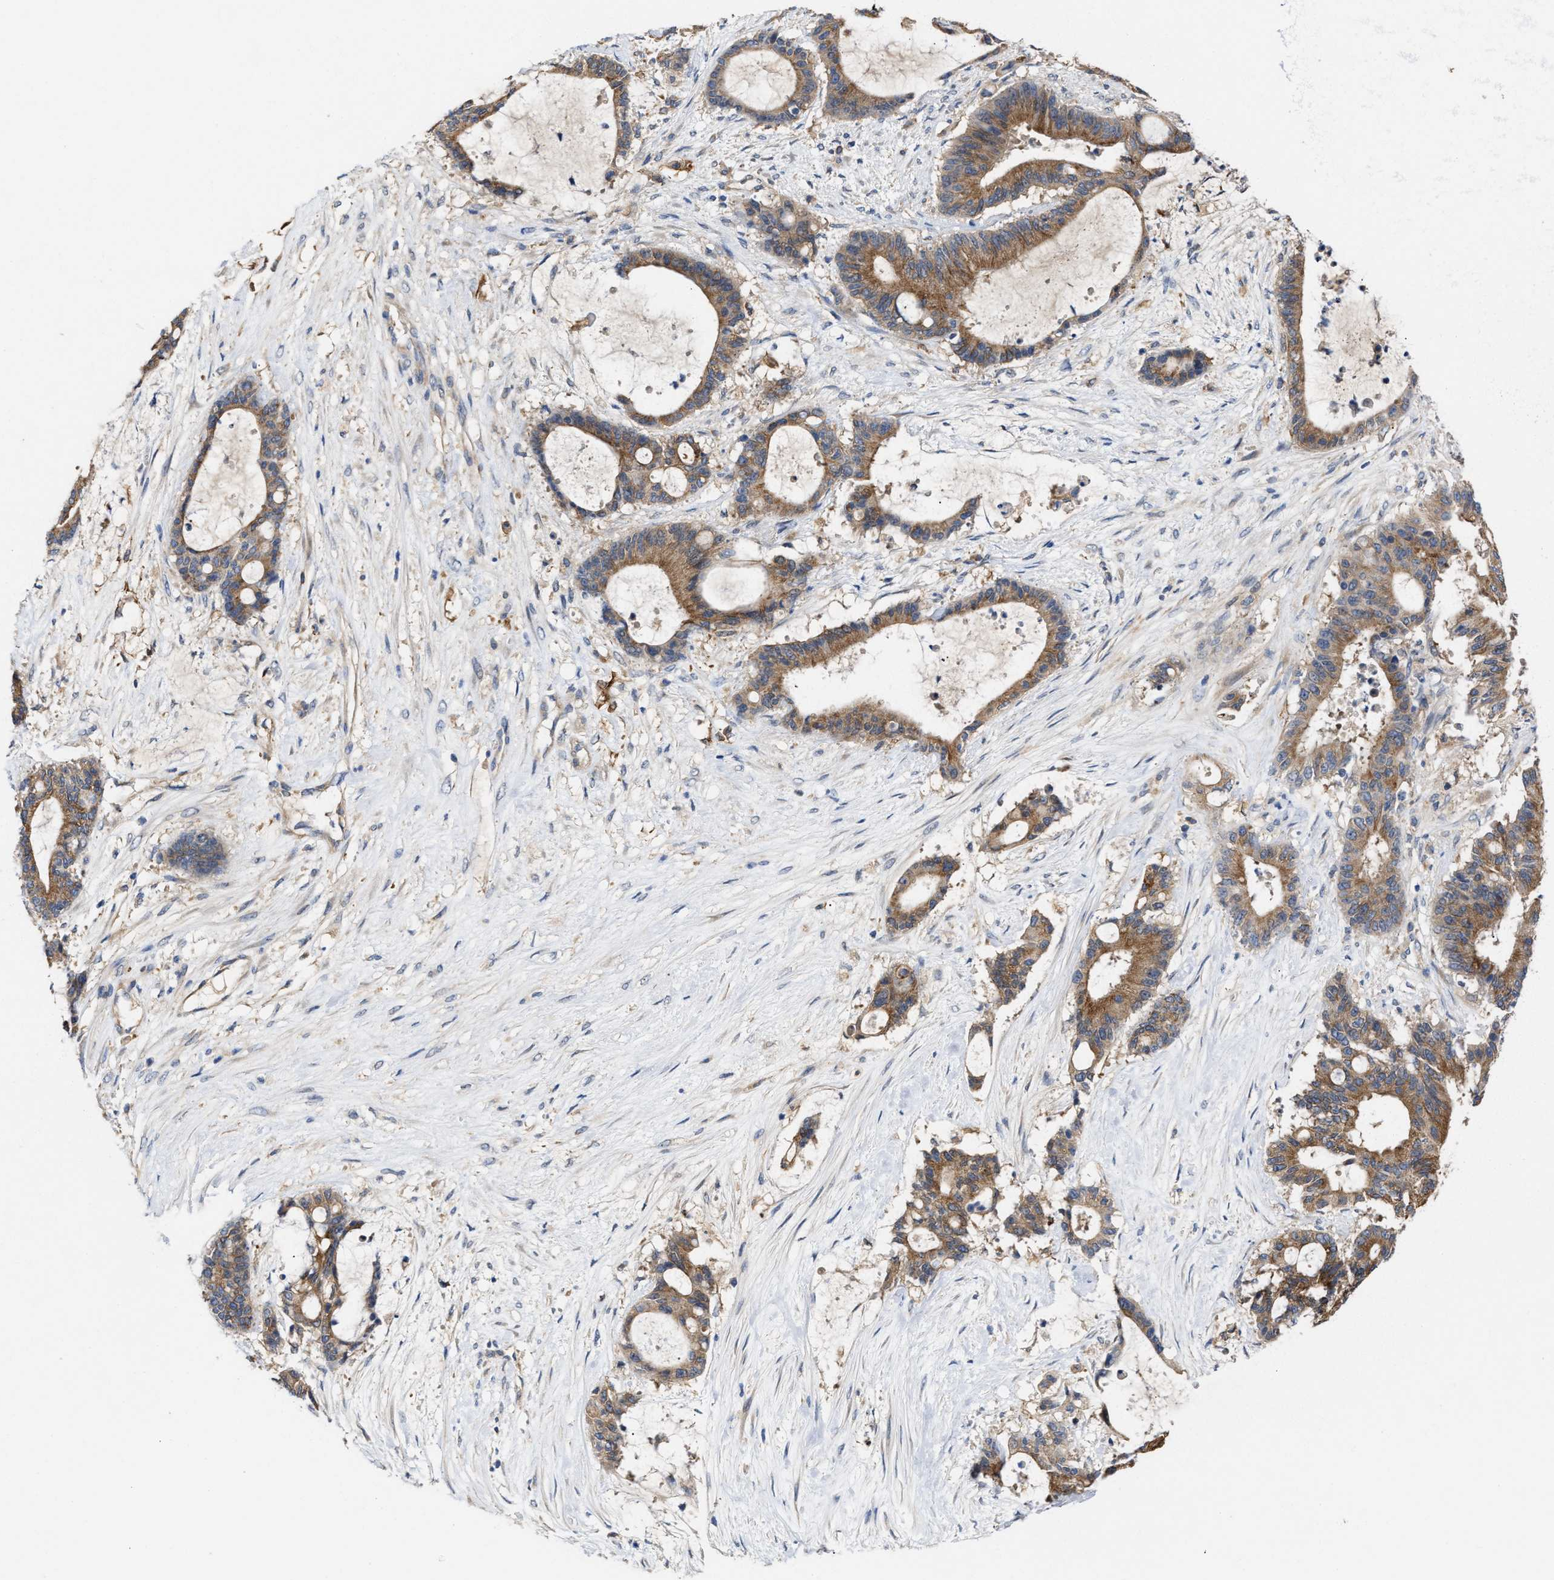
{"staining": {"intensity": "moderate", "quantity": ">75%", "location": "cytoplasmic/membranous"}, "tissue": "liver cancer", "cell_type": "Tumor cells", "image_type": "cancer", "snomed": [{"axis": "morphology", "description": "Cholangiocarcinoma"}, {"axis": "topography", "description": "Liver"}], "caption": "High-power microscopy captured an IHC photomicrograph of cholangiocarcinoma (liver), revealing moderate cytoplasmic/membranous positivity in about >75% of tumor cells.", "gene": "BBLN", "patient": {"sex": "female", "age": 73}}